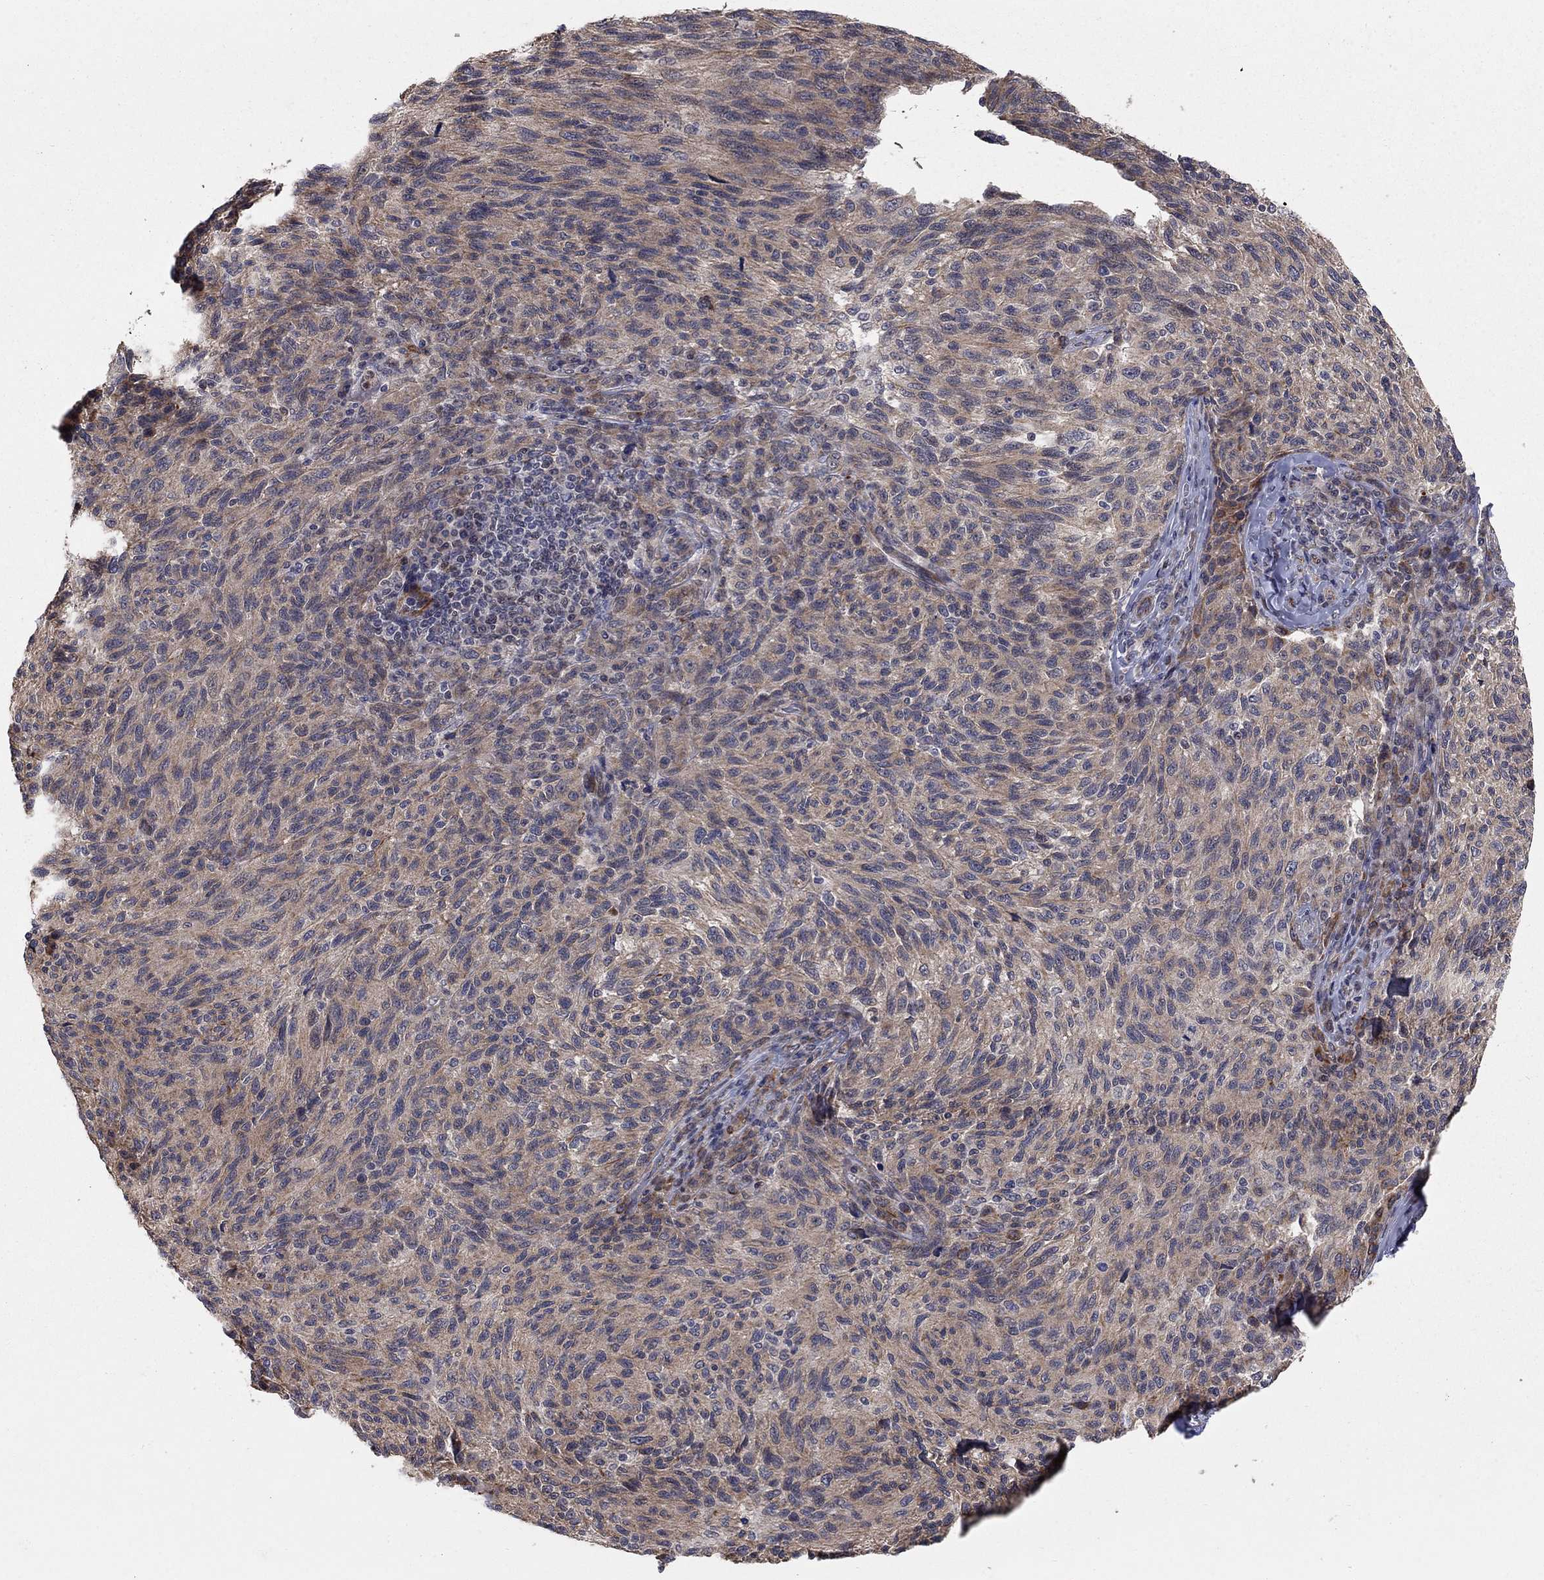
{"staining": {"intensity": "weak", "quantity": ">75%", "location": "cytoplasmic/membranous"}, "tissue": "melanoma", "cell_type": "Tumor cells", "image_type": "cancer", "snomed": [{"axis": "morphology", "description": "Malignant melanoma, NOS"}, {"axis": "topography", "description": "Skin"}], "caption": "Human malignant melanoma stained for a protein (brown) reveals weak cytoplasmic/membranous positive expression in about >75% of tumor cells.", "gene": "MSRA", "patient": {"sex": "female", "age": 73}}